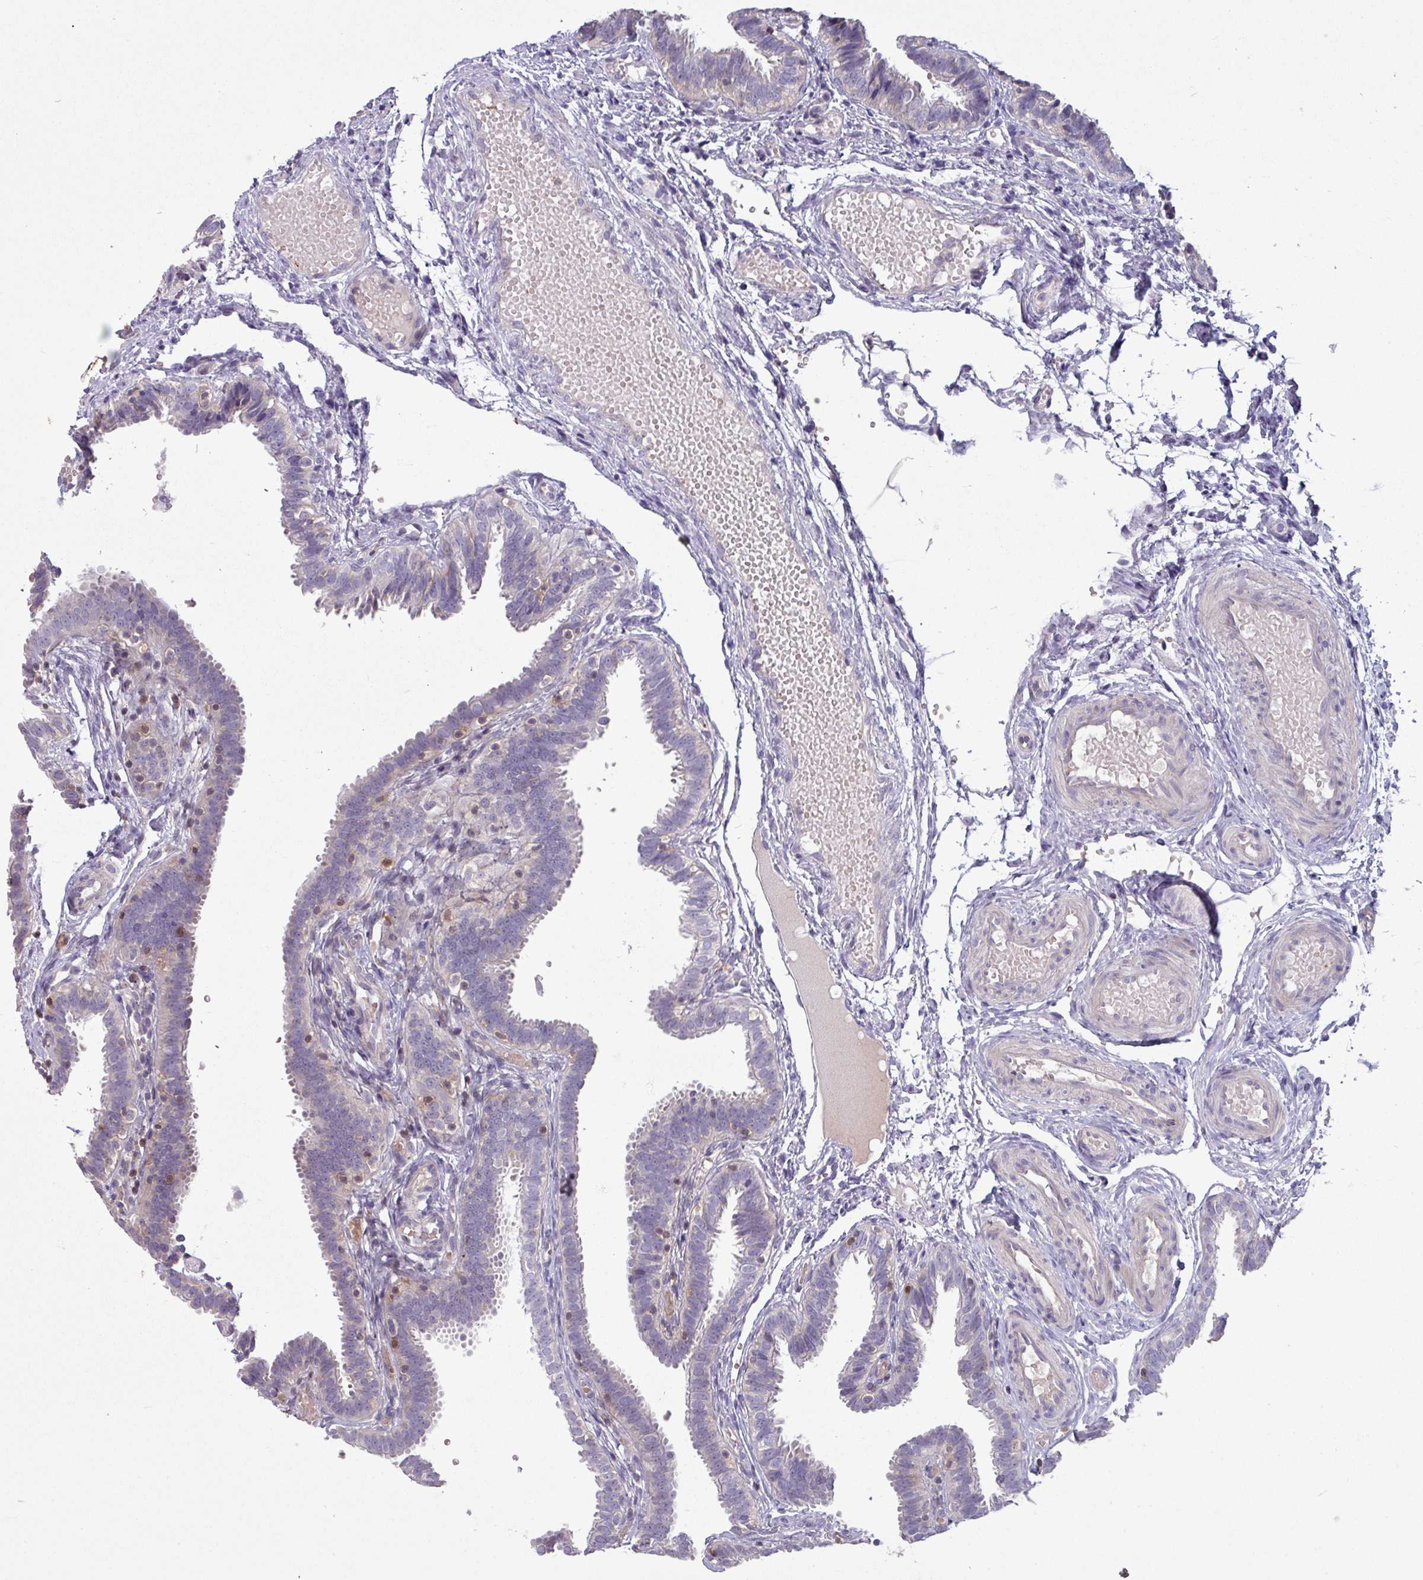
{"staining": {"intensity": "negative", "quantity": "none", "location": "none"}, "tissue": "fallopian tube", "cell_type": "Glandular cells", "image_type": "normal", "snomed": [{"axis": "morphology", "description": "Normal tissue, NOS"}, {"axis": "topography", "description": "Fallopian tube"}], "caption": "Unremarkable fallopian tube was stained to show a protein in brown. There is no significant positivity in glandular cells. The staining was performed using DAB to visualize the protein expression in brown, while the nuclei were stained in blue with hematoxylin (Magnification: 20x).", "gene": "SEC61G", "patient": {"sex": "female", "age": 37}}